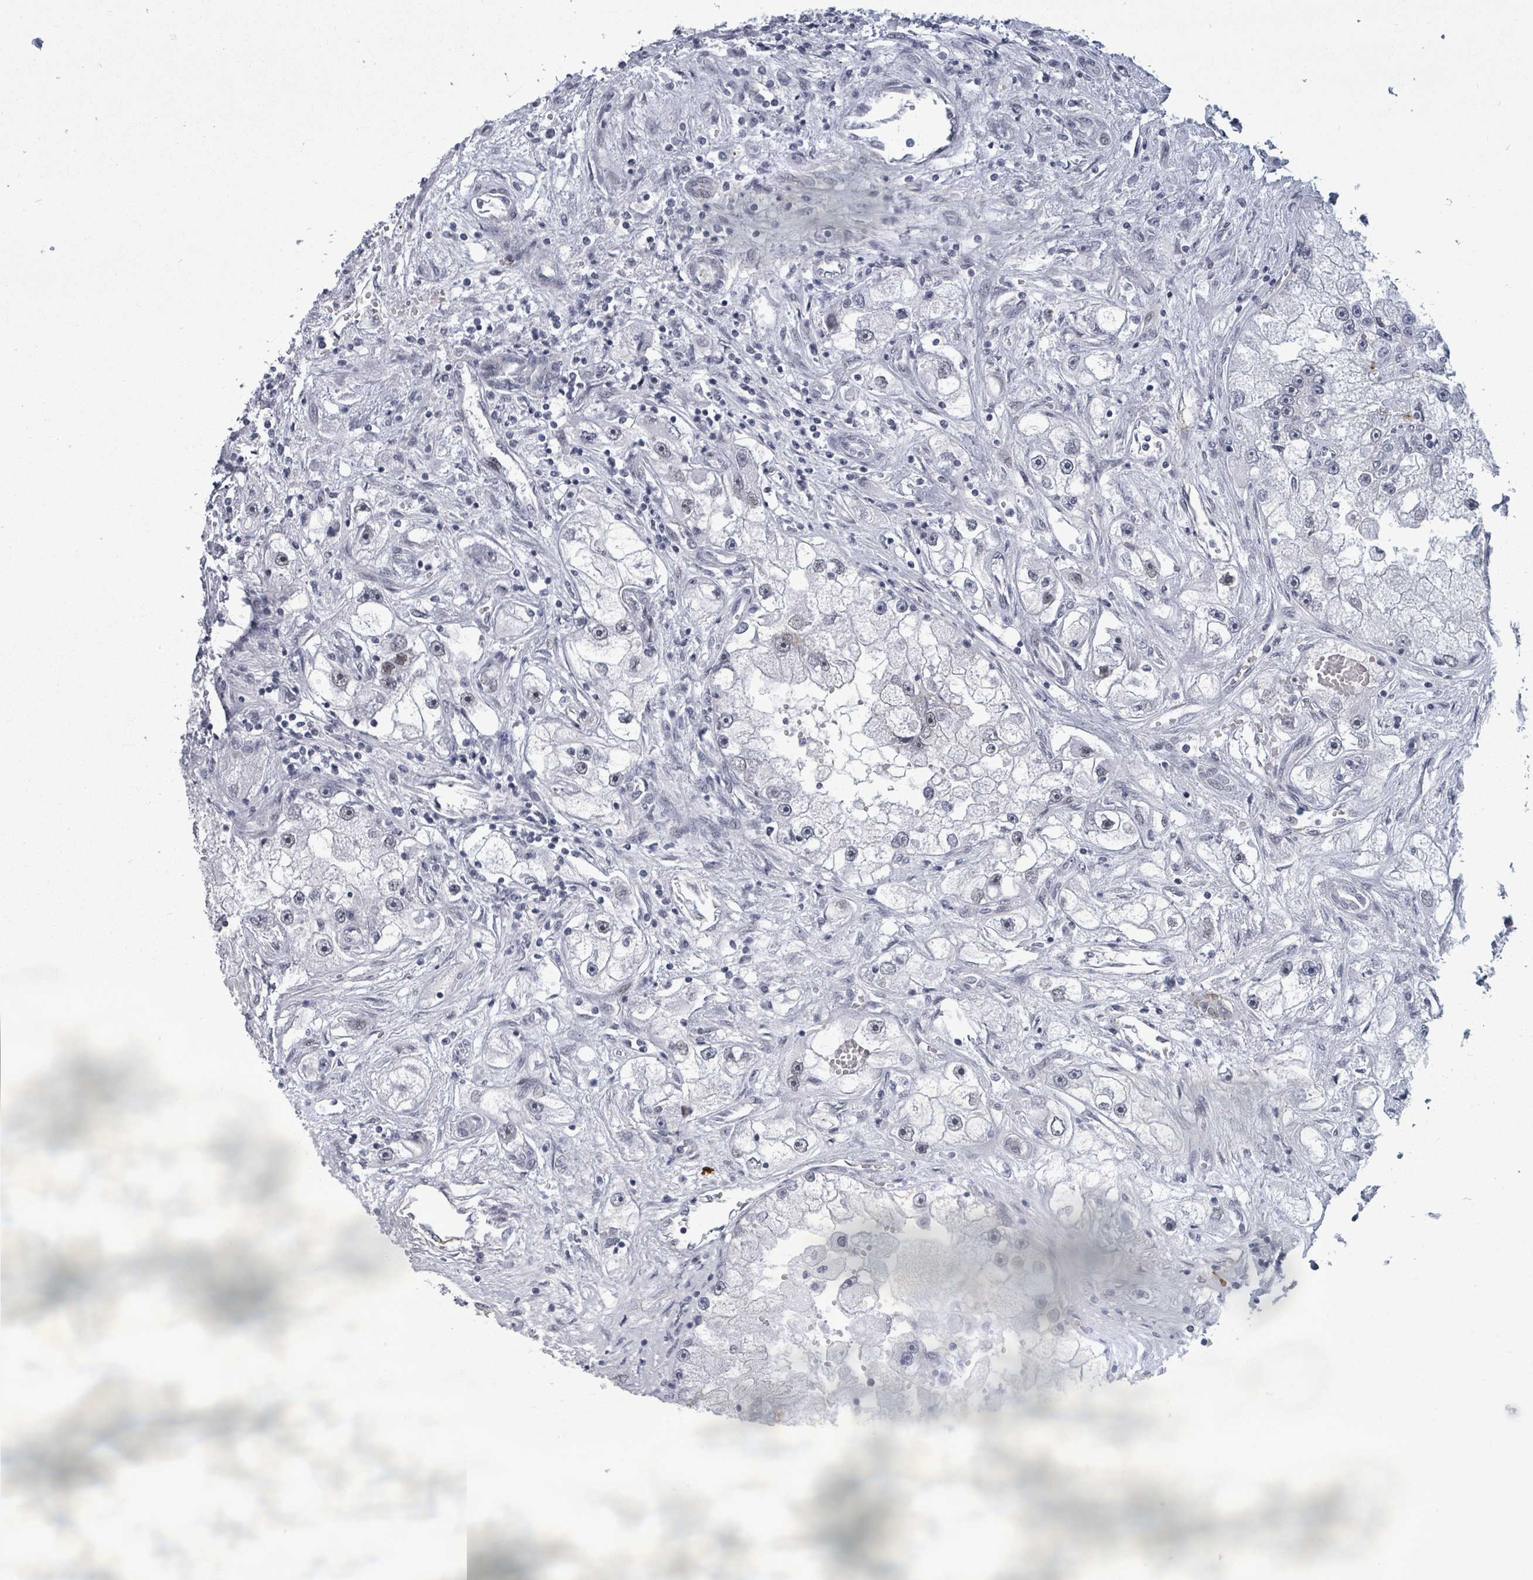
{"staining": {"intensity": "weak", "quantity": "<25%", "location": "nuclear"}, "tissue": "renal cancer", "cell_type": "Tumor cells", "image_type": "cancer", "snomed": [{"axis": "morphology", "description": "Adenocarcinoma, NOS"}, {"axis": "topography", "description": "Kidney"}], "caption": "Tumor cells are negative for brown protein staining in renal adenocarcinoma. The staining is performed using DAB brown chromogen with nuclei counter-stained in using hematoxylin.", "gene": "ERCC5", "patient": {"sex": "male", "age": 63}}